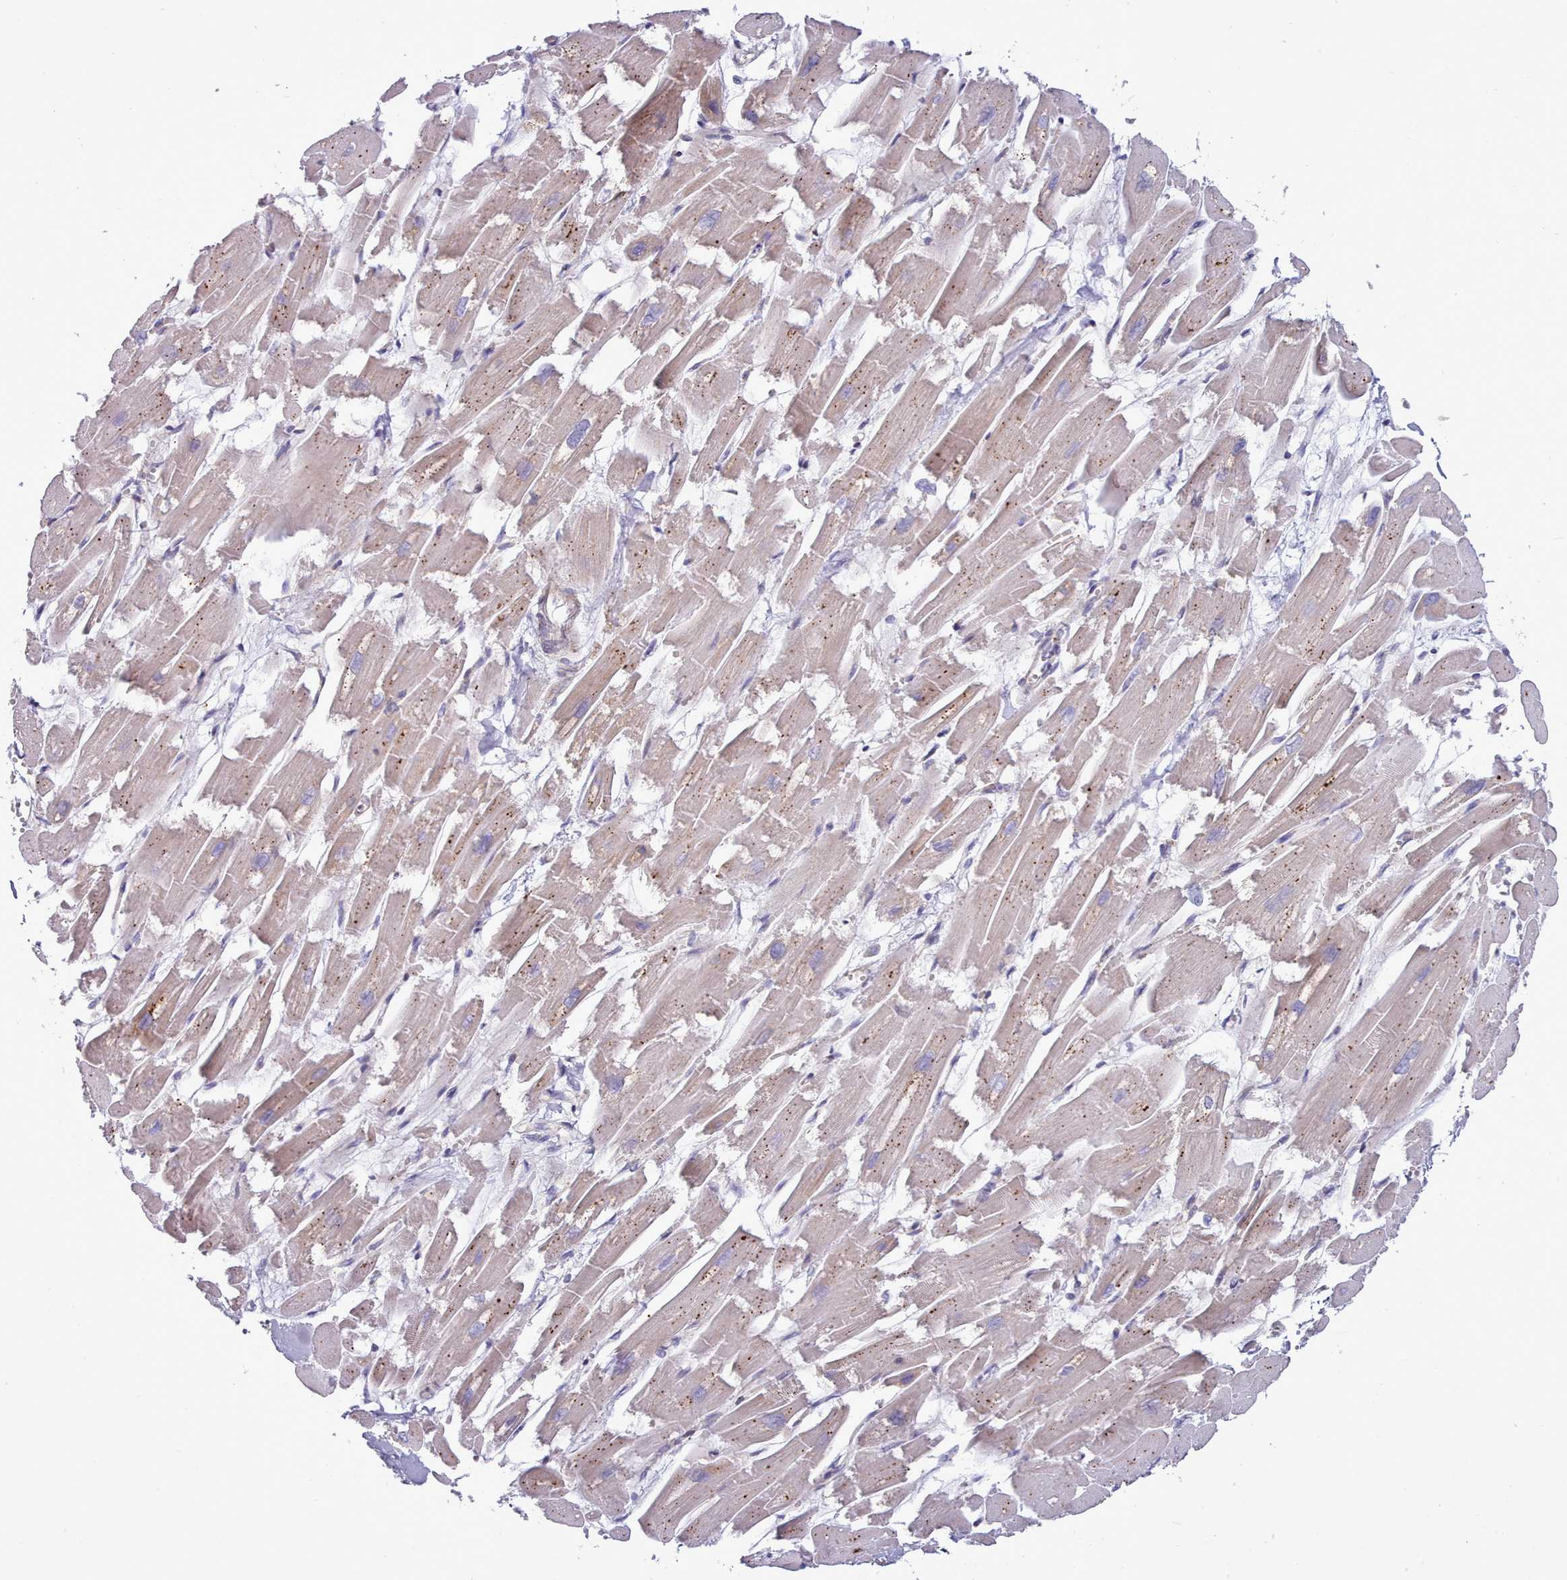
{"staining": {"intensity": "moderate", "quantity": "<25%", "location": "cytoplasmic/membranous"}, "tissue": "heart muscle", "cell_type": "Cardiomyocytes", "image_type": "normal", "snomed": [{"axis": "morphology", "description": "Normal tissue, NOS"}, {"axis": "topography", "description": "Heart"}], "caption": "A histopathology image of human heart muscle stained for a protein reveals moderate cytoplasmic/membranous brown staining in cardiomyocytes. The protein is shown in brown color, while the nuclei are stained blue.", "gene": "MRPL21", "patient": {"sex": "male", "age": 54}}